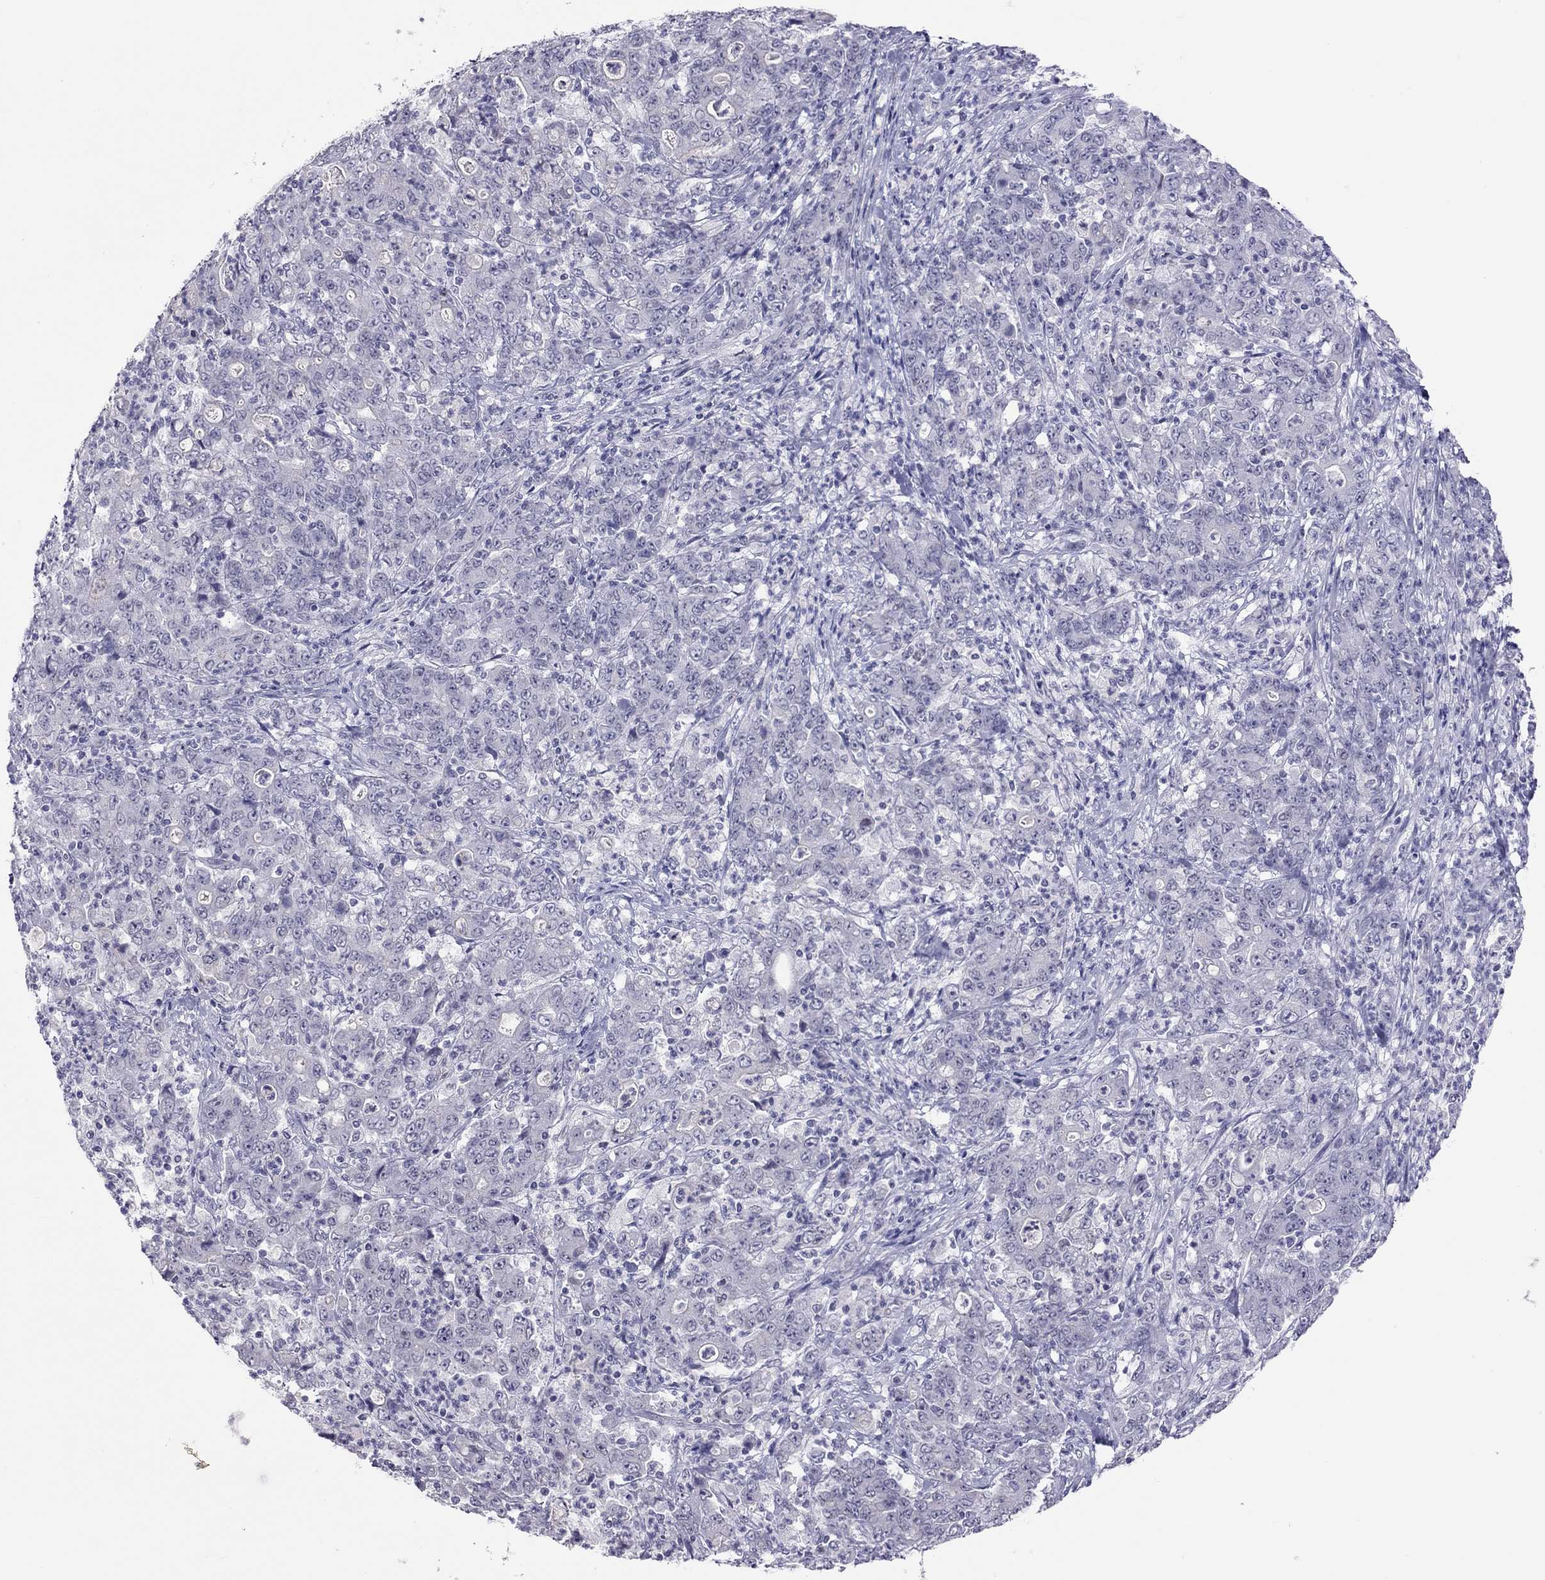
{"staining": {"intensity": "negative", "quantity": "none", "location": "none"}, "tissue": "stomach cancer", "cell_type": "Tumor cells", "image_type": "cancer", "snomed": [{"axis": "morphology", "description": "Adenocarcinoma, NOS"}, {"axis": "topography", "description": "Stomach, lower"}], "caption": "Tumor cells show no significant positivity in stomach cancer.", "gene": "JHY", "patient": {"sex": "female", "age": 71}}